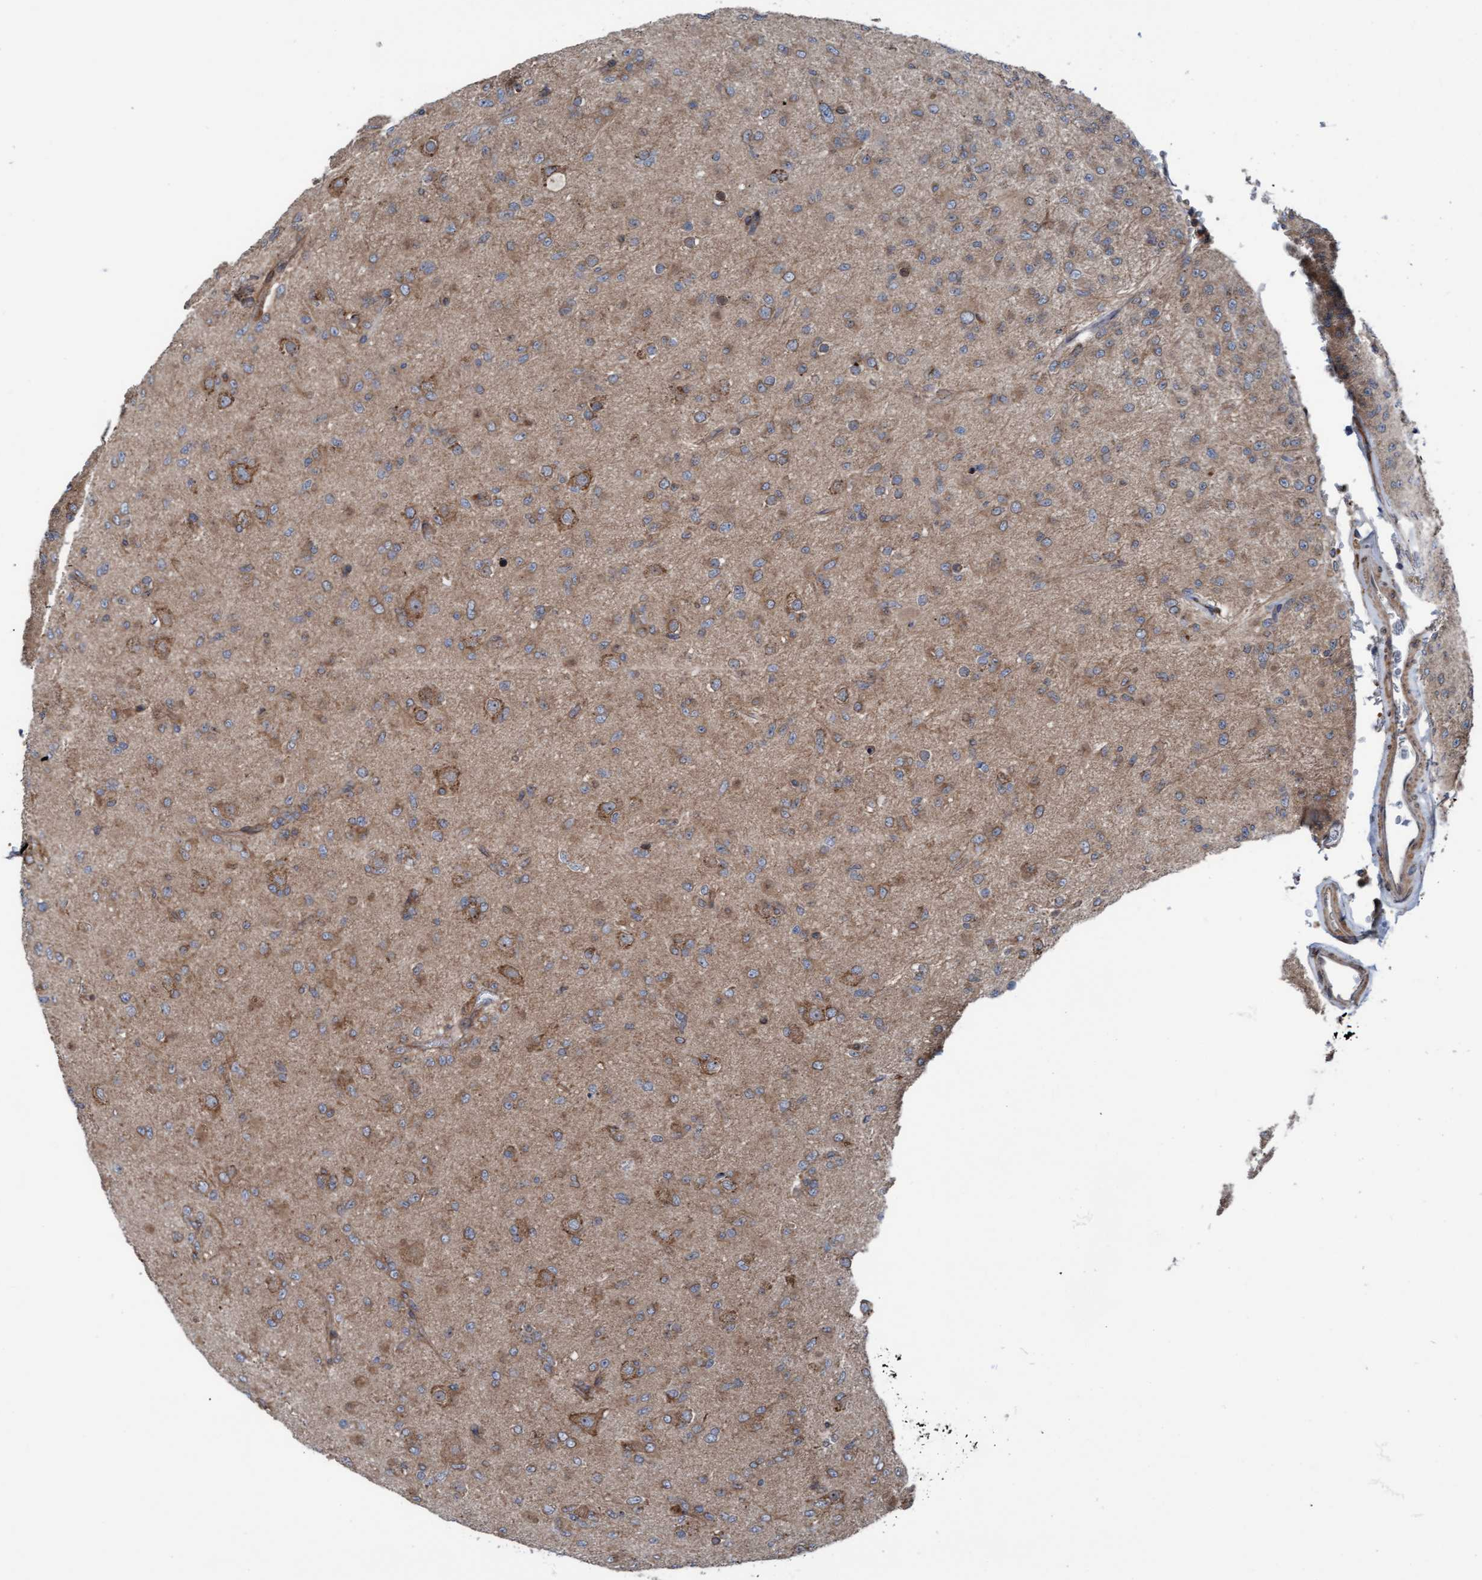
{"staining": {"intensity": "weak", "quantity": ">75%", "location": "cytoplasmic/membranous"}, "tissue": "glioma", "cell_type": "Tumor cells", "image_type": "cancer", "snomed": [{"axis": "morphology", "description": "Glioma, malignant, Low grade"}, {"axis": "topography", "description": "Brain"}], "caption": "Weak cytoplasmic/membranous staining is present in approximately >75% of tumor cells in glioma.", "gene": "RAP1GAP2", "patient": {"sex": "male", "age": 65}}